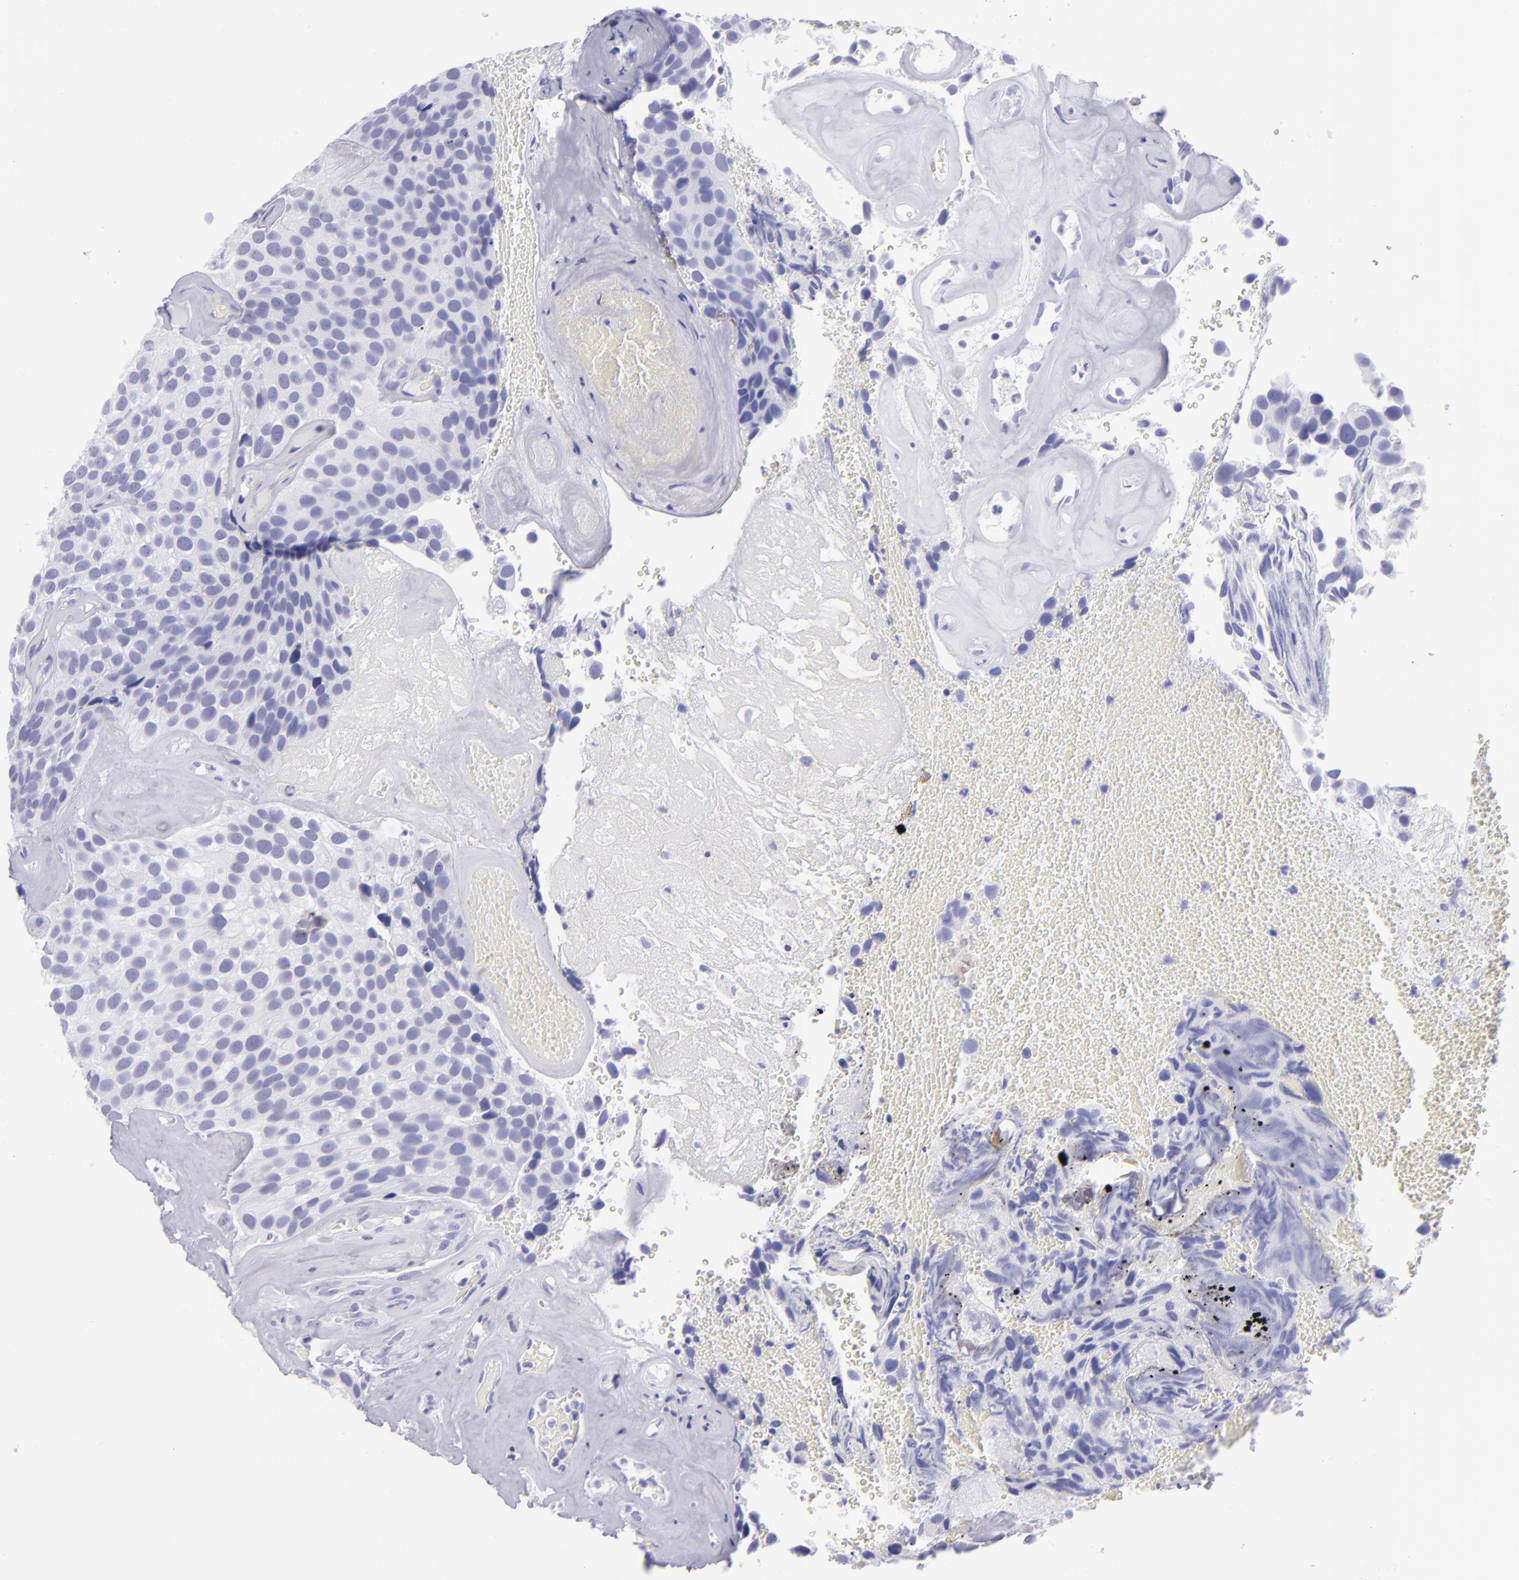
{"staining": {"intensity": "negative", "quantity": "none", "location": "none"}, "tissue": "urothelial cancer", "cell_type": "Tumor cells", "image_type": "cancer", "snomed": [{"axis": "morphology", "description": "Urothelial carcinoma, High grade"}, {"axis": "topography", "description": "Urinary bladder"}], "caption": "Immunohistochemistry micrograph of urothelial cancer stained for a protein (brown), which reveals no positivity in tumor cells. Nuclei are stained in blue.", "gene": "SLC1A3", "patient": {"sex": "male", "age": 72}}